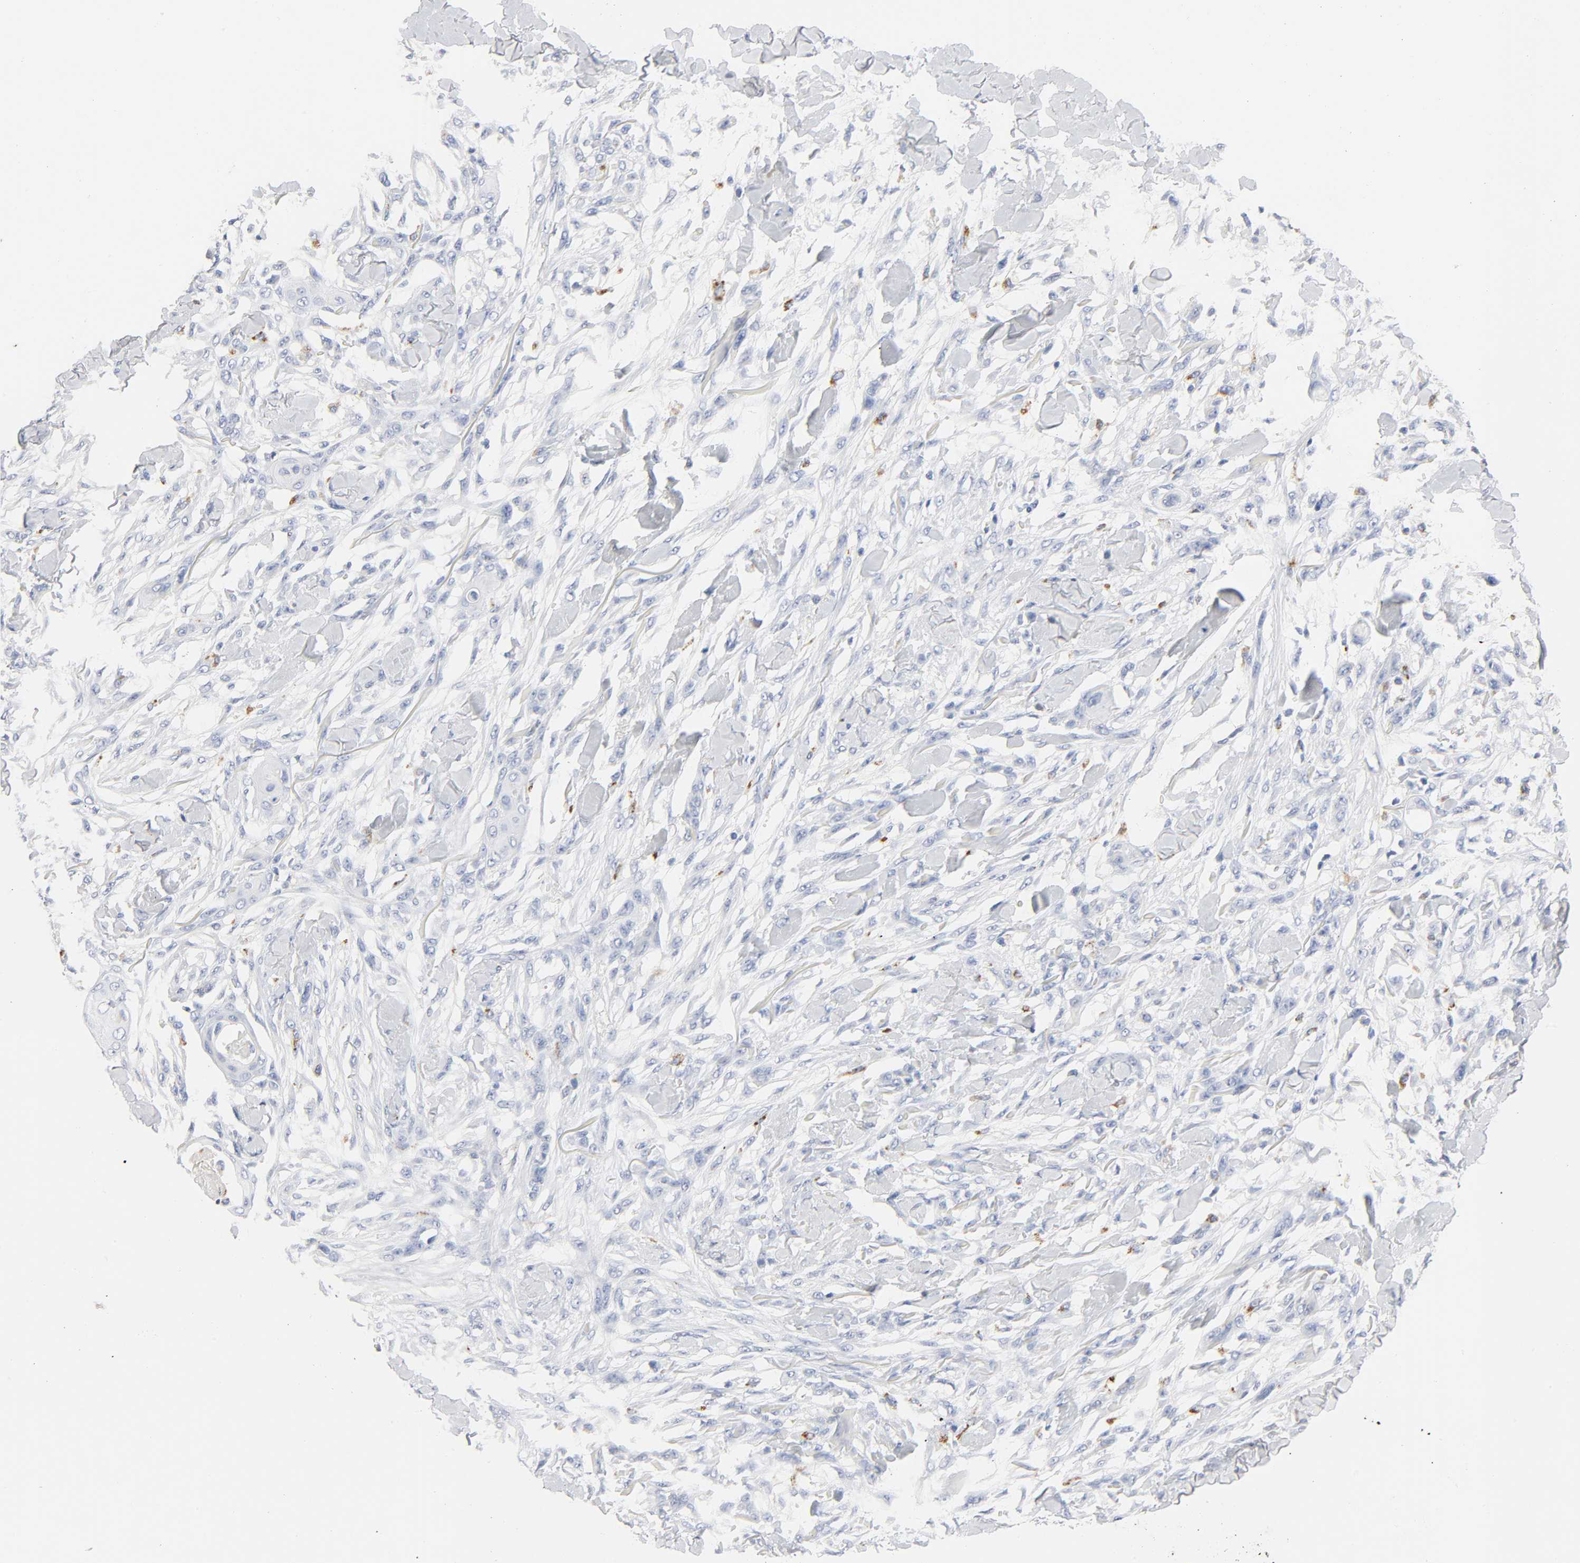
{"staining": {"intensity": "negative", "quantity": "none", "location": "none"}, "tissue": "skin cancer", "cell_type": "Tumor cells", "image_type": "cancer", "snomed": [{"axis": "morphology", "description": "Normal tissue, NOS"}, {"axis": "morphology", "description": "Squamous cell carcinoma, NOS"}, {"axis": "topography", "description": "Skin"}], "caption": "IHC image of neoplastic tissue: human squamous cell carcinoma (skin) stained with DAB displays no significant protein staining in tumor cells. (Brightfield microscopy of DAB immunohistochemistry (IHC) at high magnification).", "gene": "PLP1", "patient": {"sex": "female", "age": 59}}